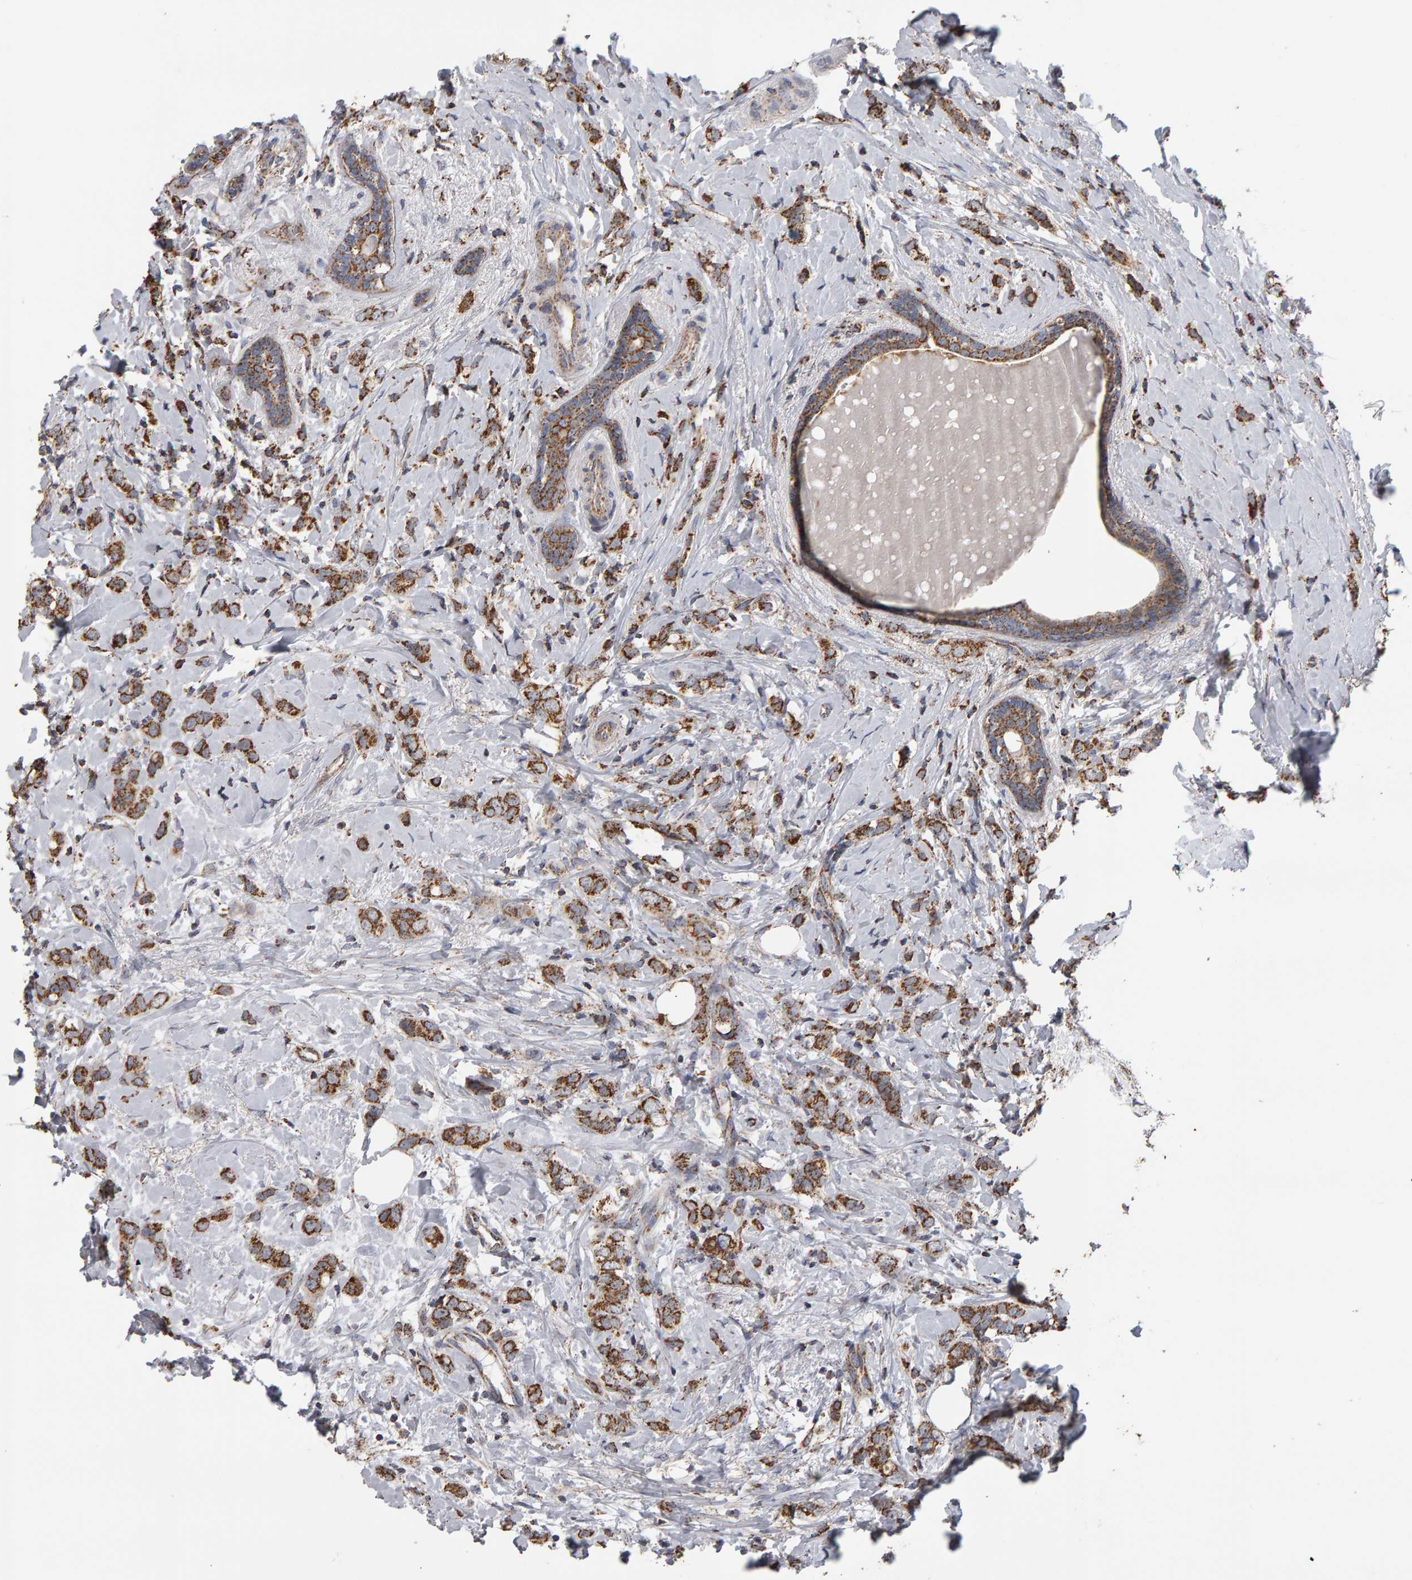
{"staining": {"intensity": "moderate", "quantity": ">75%", "location": "cytoplasmic/membranous"}, "tissue": "breast cancer", "cell_type": "Tumor cells", "image_type": "cancer", "snomed": [{"axis": "morphology", "description": "Normal tissue, NOS"}, {"axis": "morphology", "description": "Lobular carcinoma"}, {"axis": "topography", "description": "Breast"}], "caption": "A brown stain labels moderate cytoplasmic/membranous staining of a protein in human breast lobular carcinoma tumor cells.", "gene": "TOM1L1", "patient": {"sex": "female", "age": 47}}